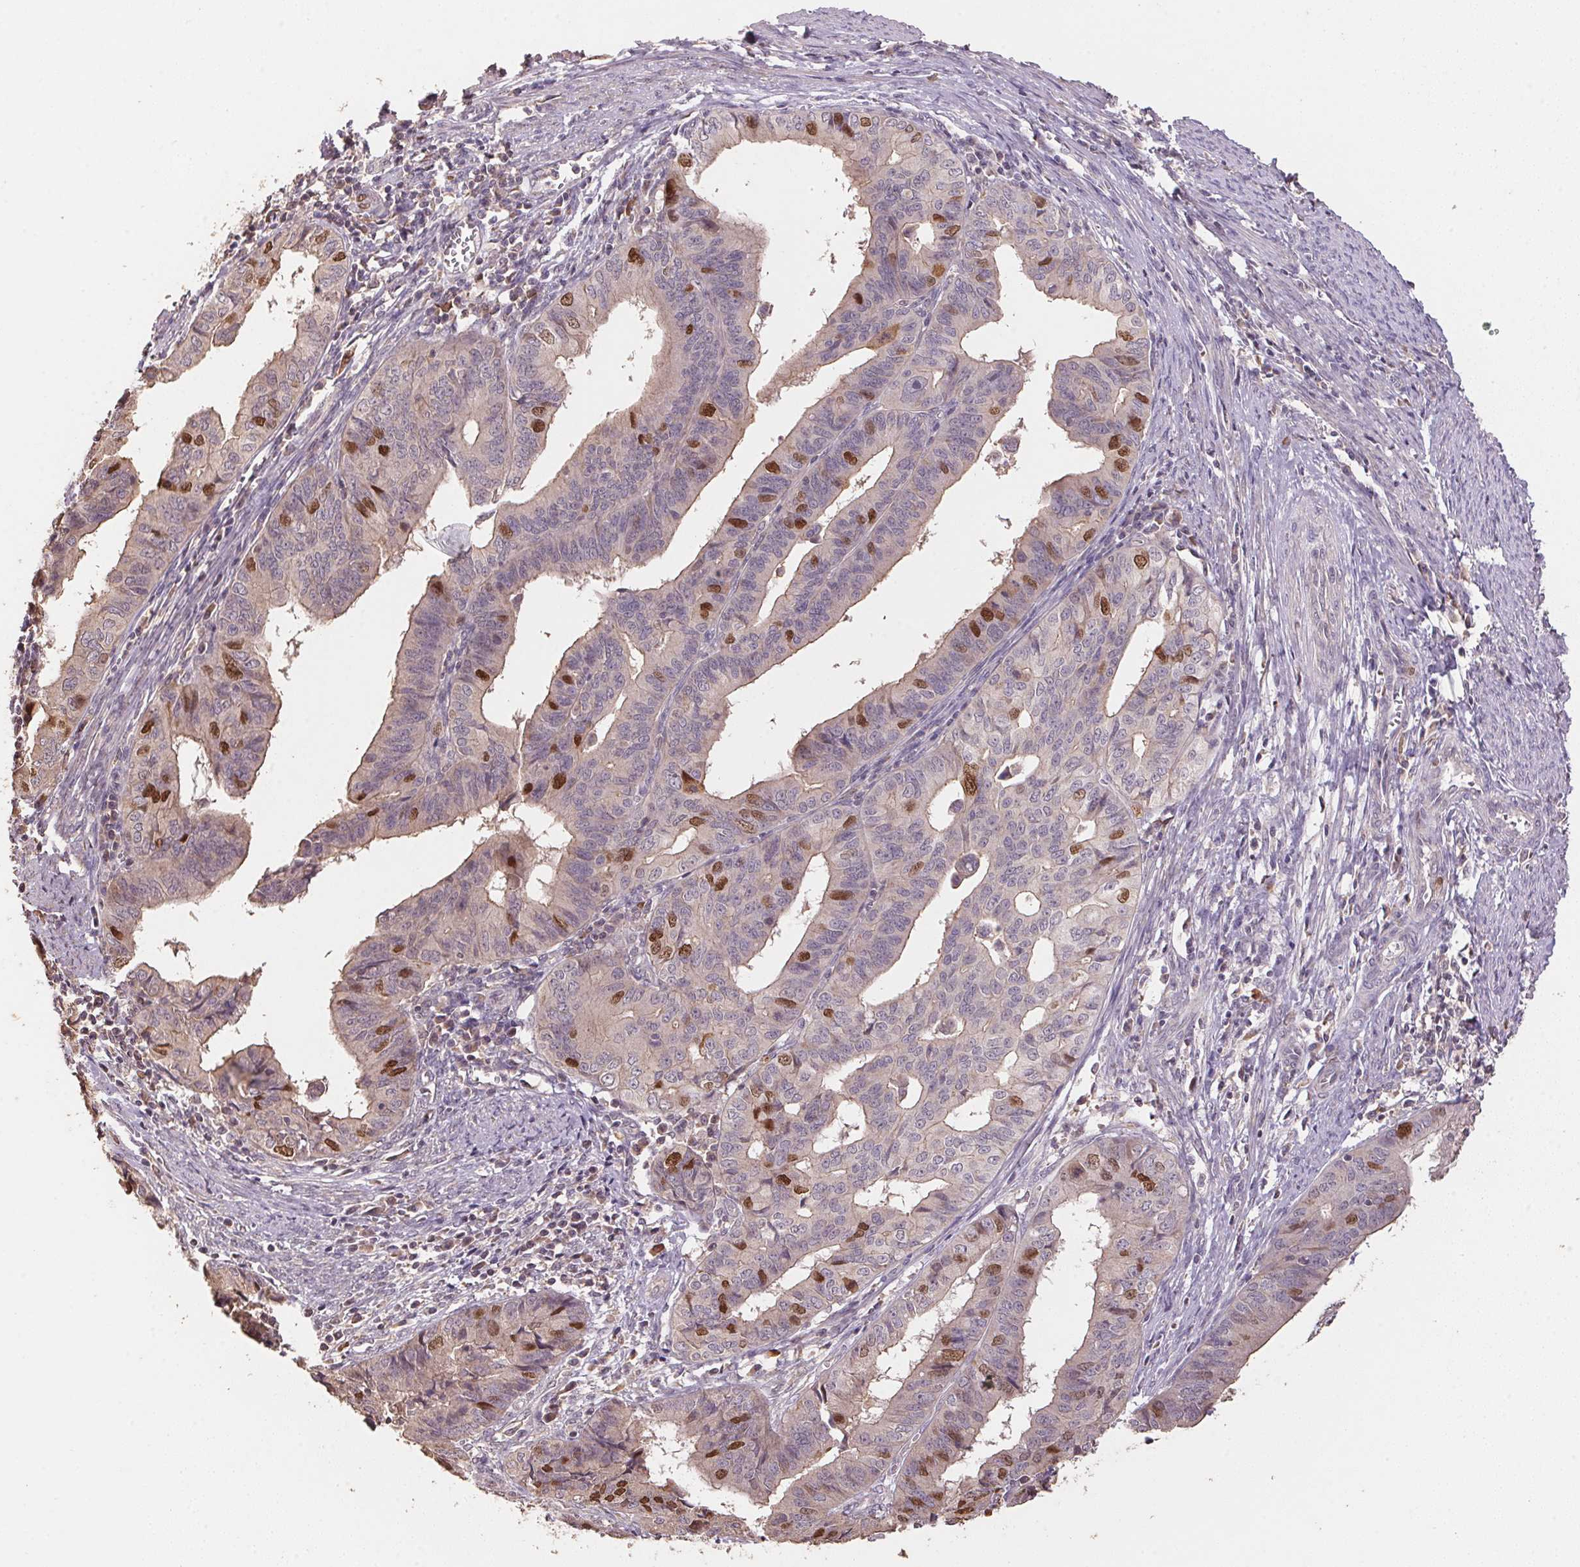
{"staining": {"intensity": "strong", "quantity": "<25%", "location": "nuclear"}, "tissue": "endometrial cancer", "cell_type": "Tumor cells", "image_type": "cancer", "snomed": [{"axis": "morphology", "description": "Adenocarcinoma, NOS"}, {"axis": "topography", "description": "Endometrium"}], "caption": "Immunohistochemical staining of endometrial cancer (adenocarcinoma) shows medium levels of strong nuclear protein staining in about <25% of tumor cells.", "gene": "CENPF", "patient": {"sex": "female", "age": 65}}